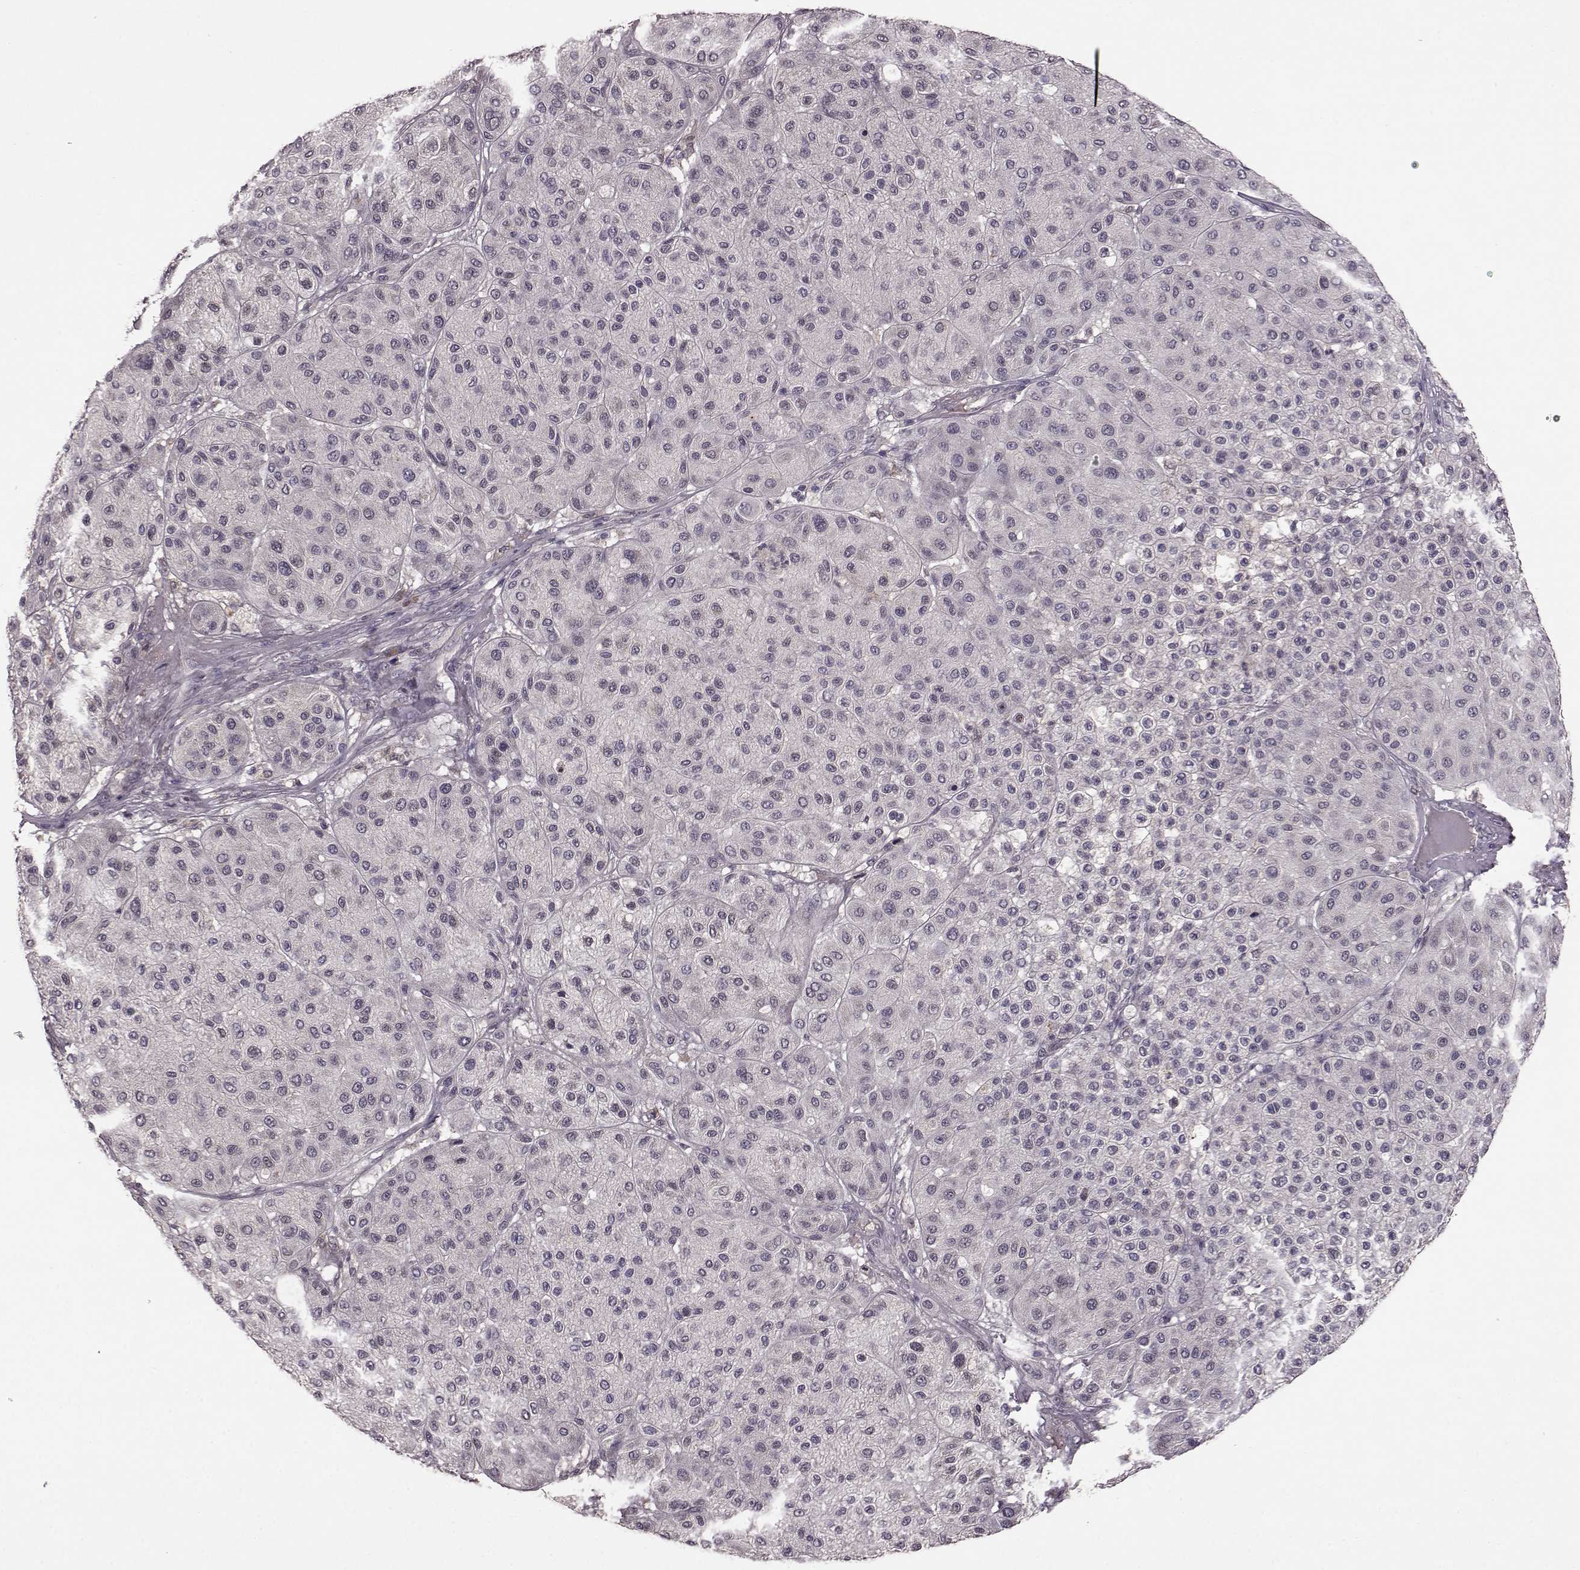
{"staining": {"intensity": "negative", "quantity": "none", "location": "none"}, "tissue": "melanoma", "cell_type": "Tumor cells", "image_type": "cancer", "snomed": [{"axis": "morphology", "description": "Malignant melanoma, Metastatic site"}, {"axis": "topography", "description": "Smooth muscle"}], "caption": "The IHC photomicrograph has no significant expression in tumor cells of melanoma tissue.", "gene": "NRL", "patient": {"sex": "male", "age": 41}}